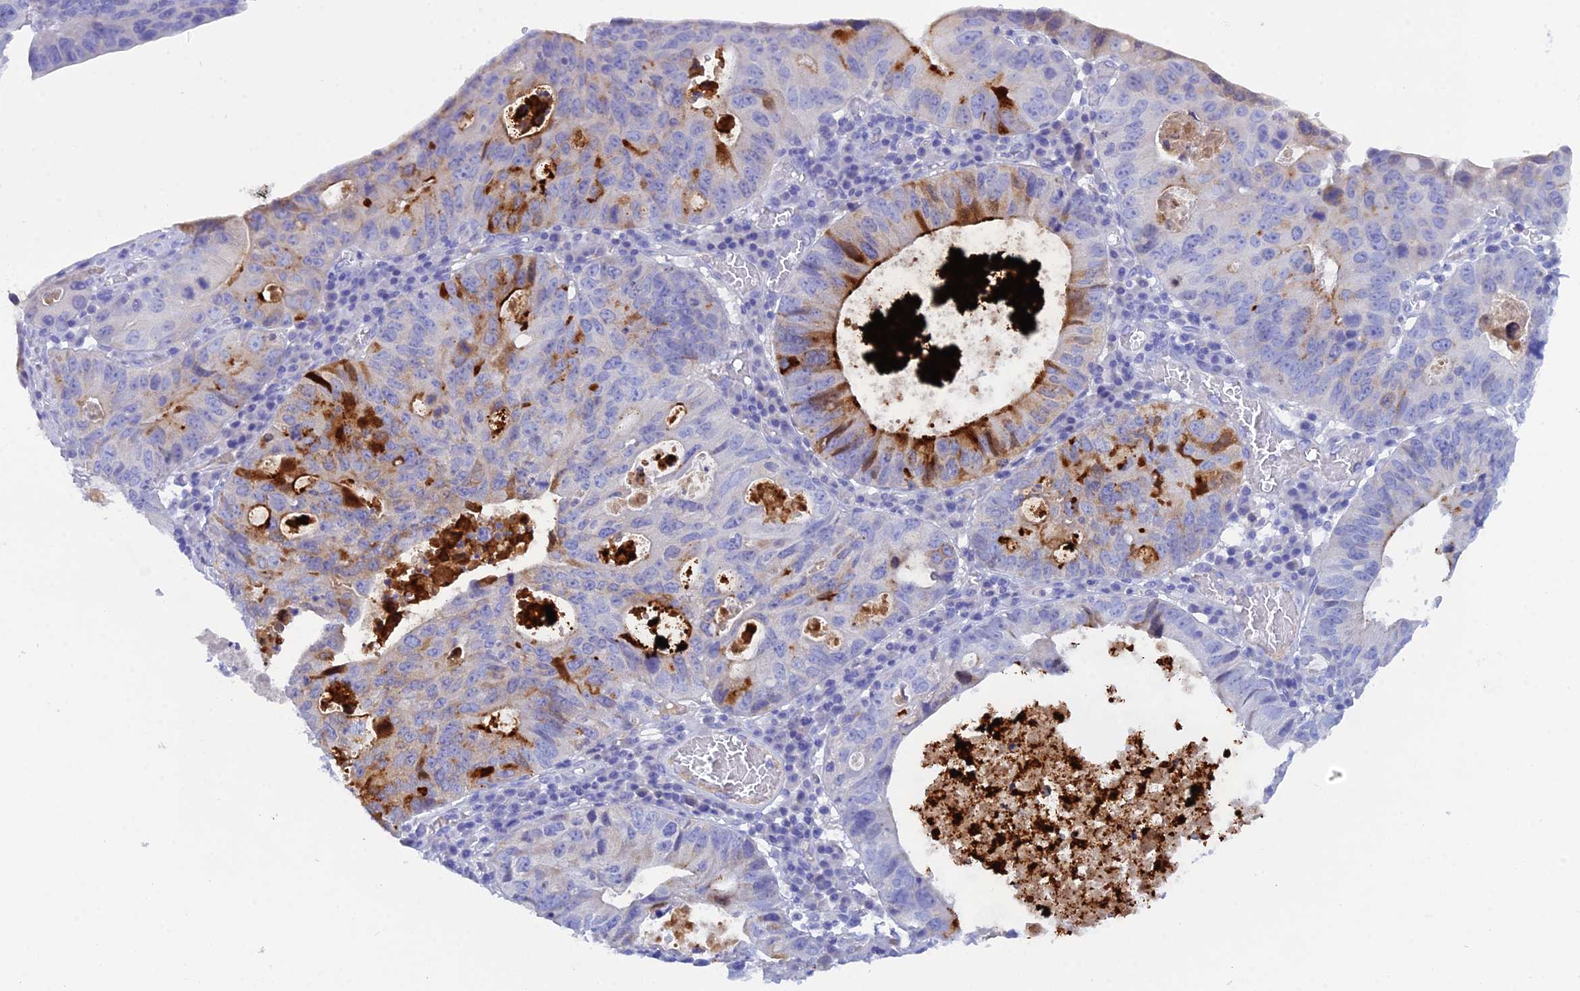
{"staining": {"intensity": "strong", "quantity": "25%-75%", "location": "cytoplasmic/membranous"}, "tissue": "stomach cancer", "cell_type": "Tumor cells", "image_type": "cancer", "snomed": [{"axis": "morphology", "description": "Adenocarcinoma, NOS"}, {"axis": "topography", "description": "Stomach"}], "caption": "Protein staining of adenocarcinoma (stomach) tissue exhibits strong cytoplasmic/membranous expression in approximately 25%-75% of tumor cells.", "gene": "REG1A", "patient": {"sex": "male", "age": 59}}